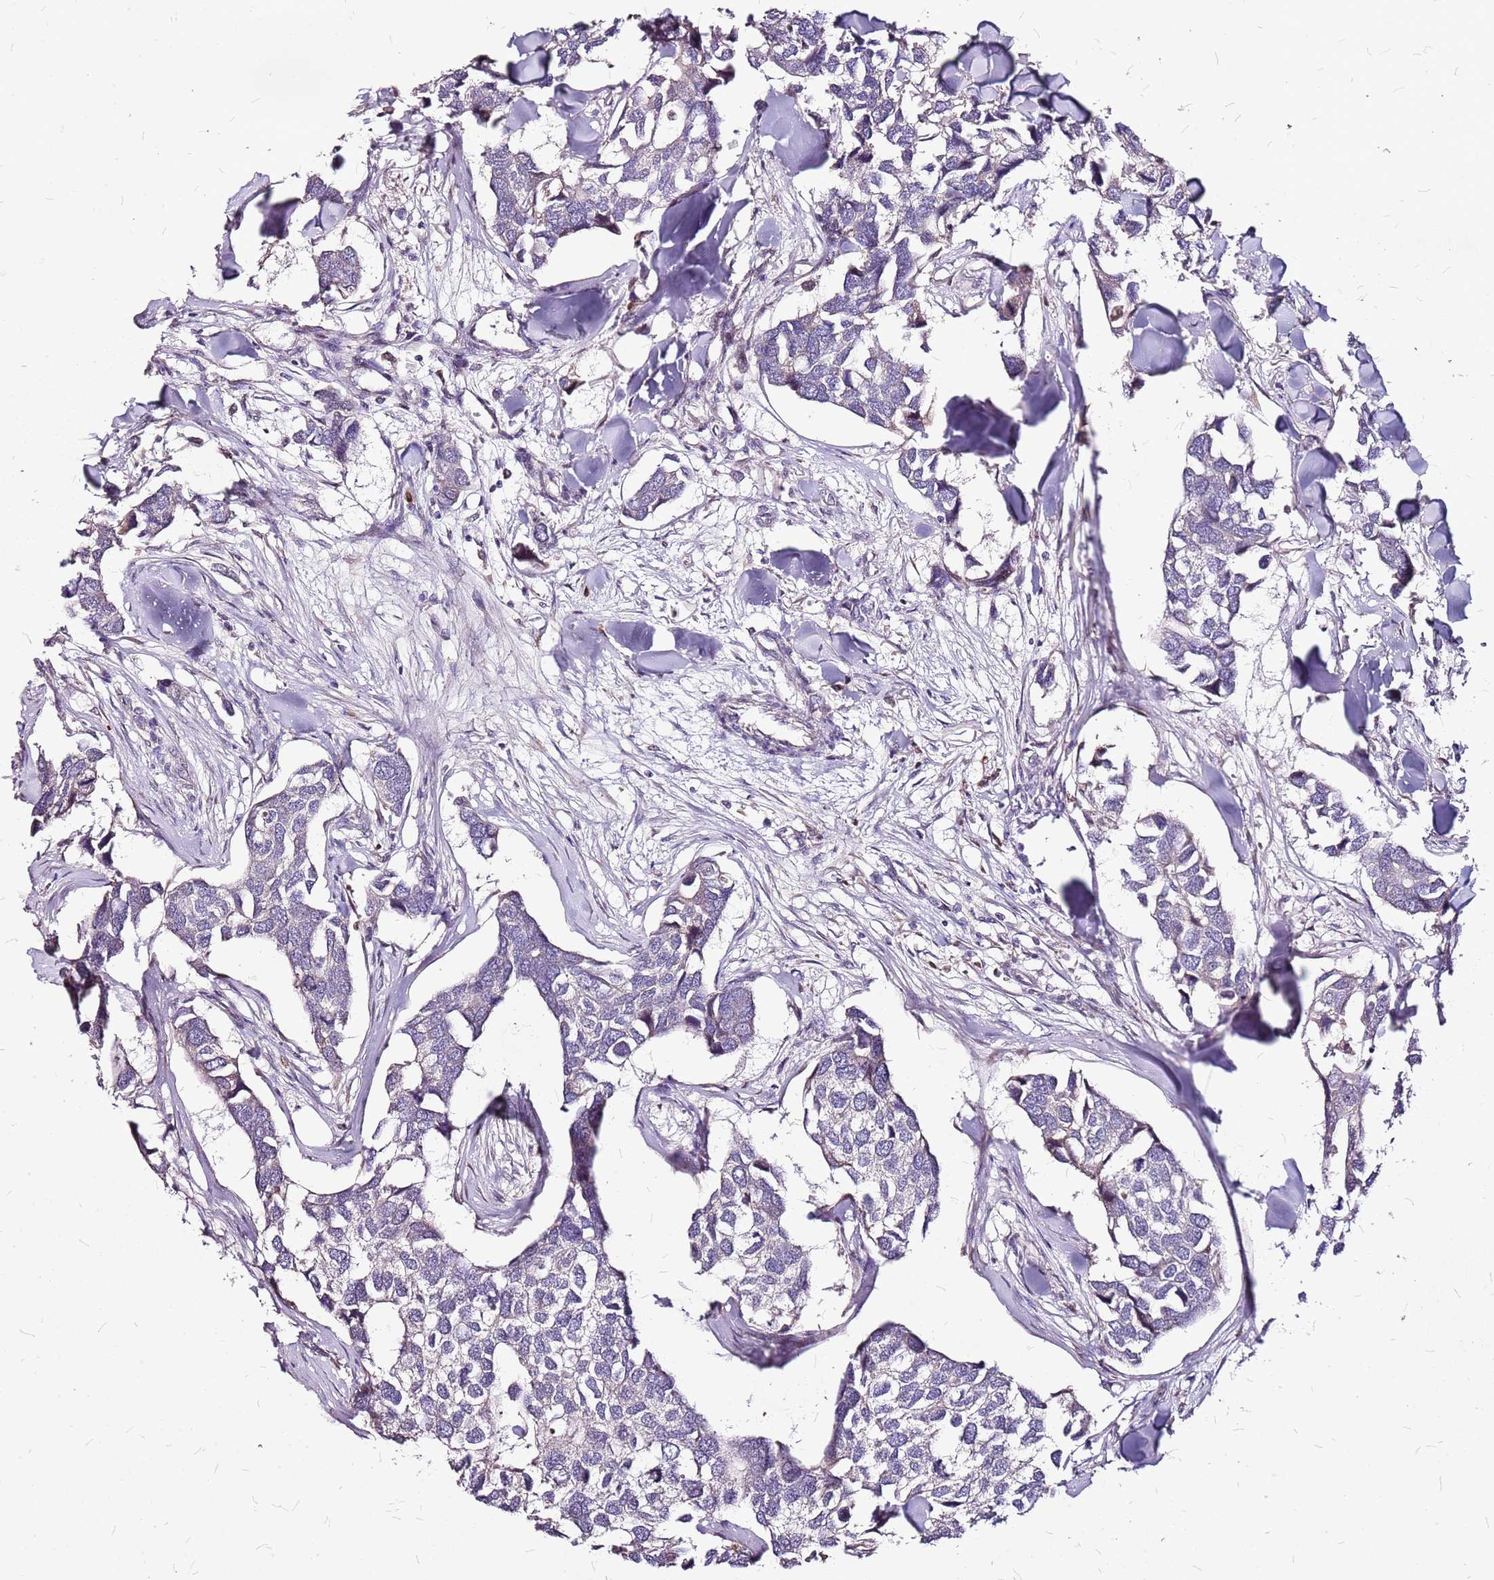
{"staining": {"intensity": "negative", "quantity": "none", "location": "none"}, "tissue": "breast cancer", "cell_type": "Tumor cells", "image_type": "cancer", "snomed": [{"axis": "morphology", "description": "Duct carcinoma"}, {"axis": "topography", "description": "Breast"}], "caption": "An immunohistochemistry (IHC) histopathology image of breast cancer (infiltrating ductal carcinoma) is shown. There is no staining in tumor cells of breast cancer (infiltrating ductal carcinoma). The staining is performed using DAB brown chromogen with nuclei counter-stained in using hematoxylin.", "gene": "DCDC2C", "patient": {"sex": "female", "age": 83}}